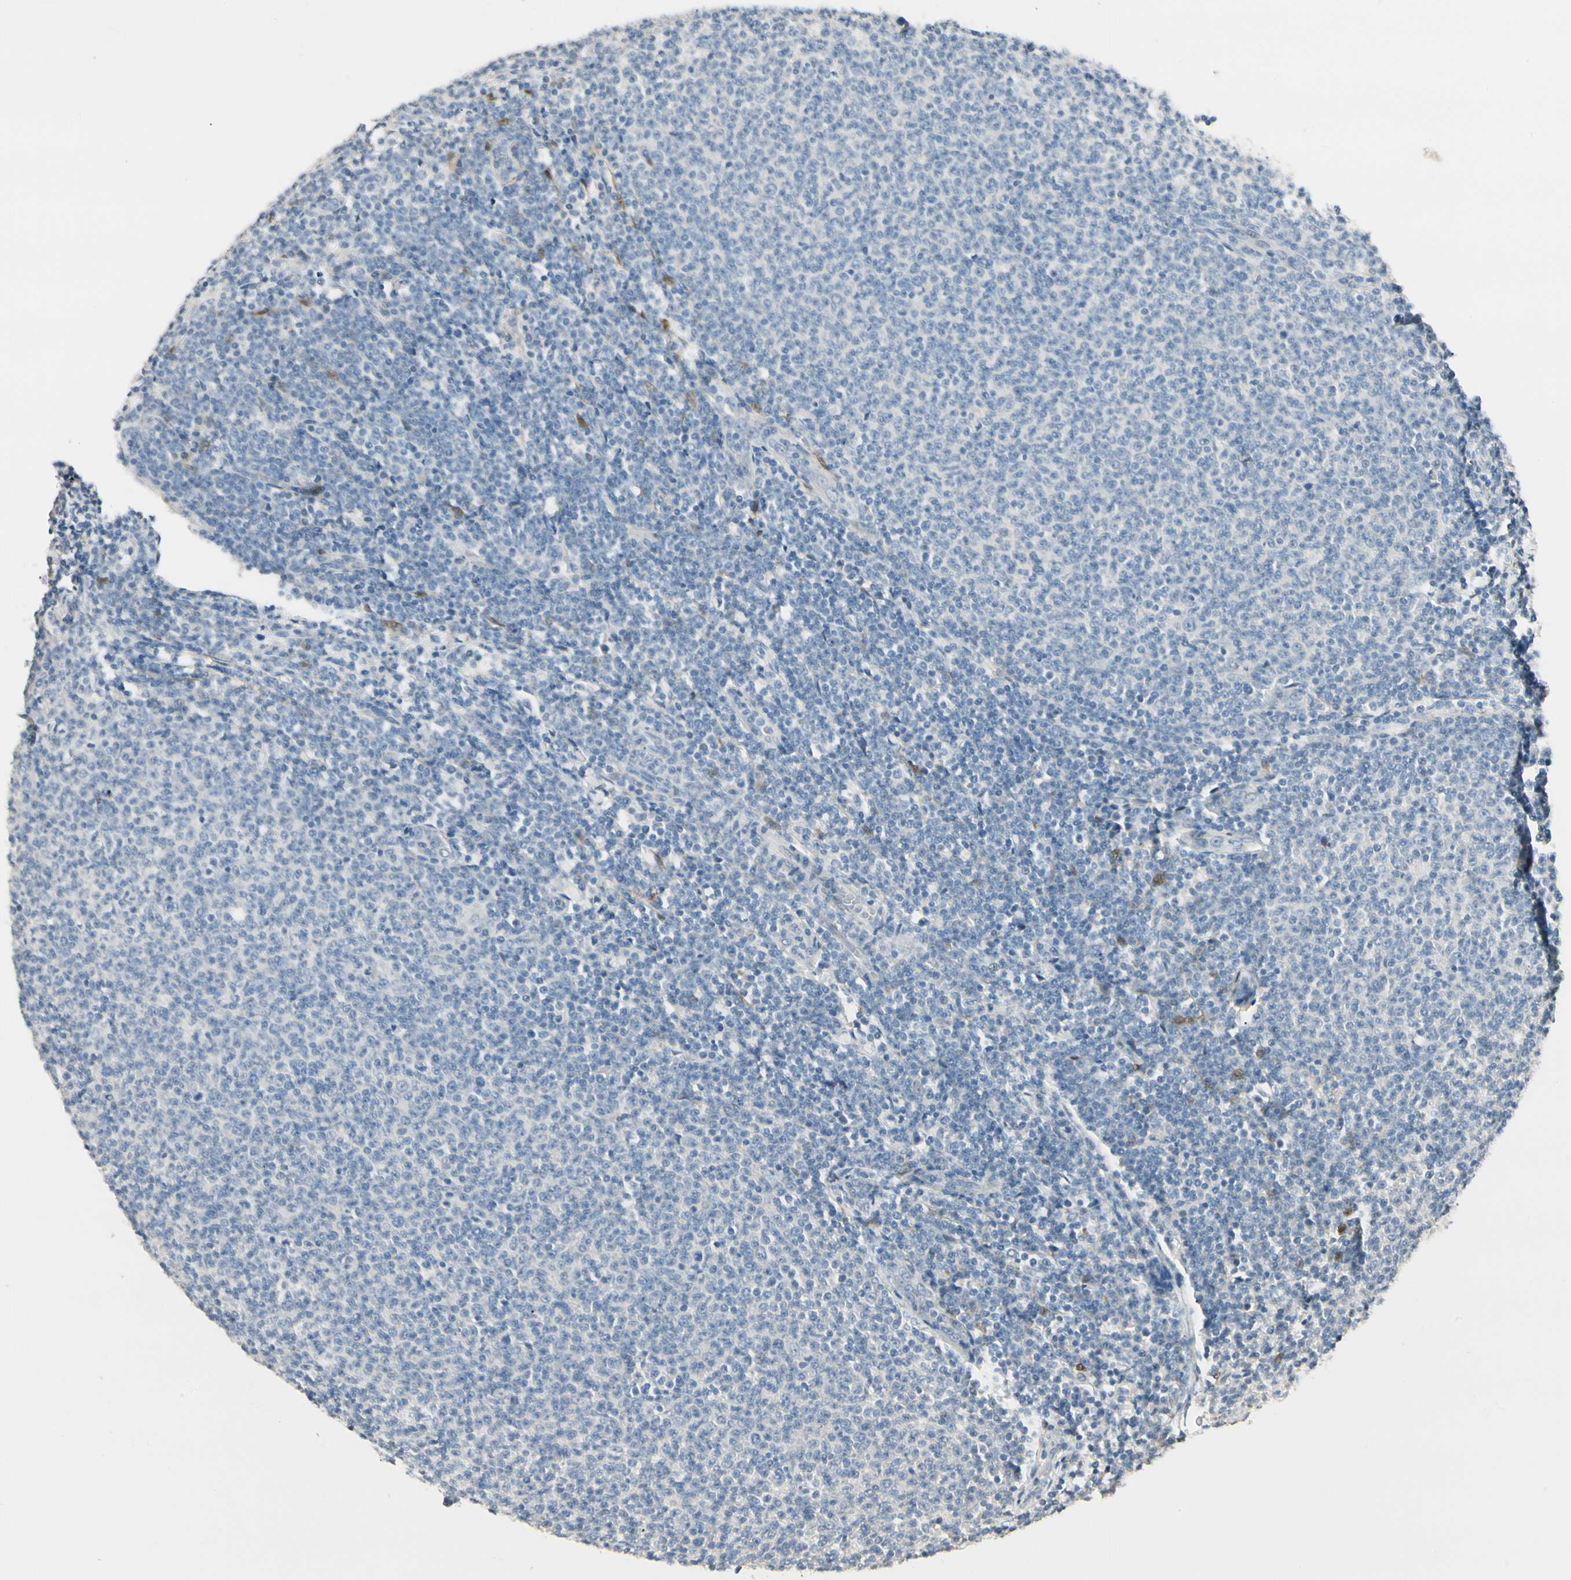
{"staining": {"intensity": "negative", "quantity": "none", "location": "none"}, "tissue": "lymphoma", "cell_type": "Tumor cells", "image_type": "cancer", "snomed": [{"axis": "morphology", "description": "Malignant lymphoma, non-Hodgkin's type, Low grade"}, {"axis": "topography", "description": "Lymph node"}], "caption": "Lymphoma stained for a protein using immunohistochemistry (IHC) demonstrates no positivity tumor cells.", "gene": "GNE", "patient": {"sex": "male", "age": 66}}